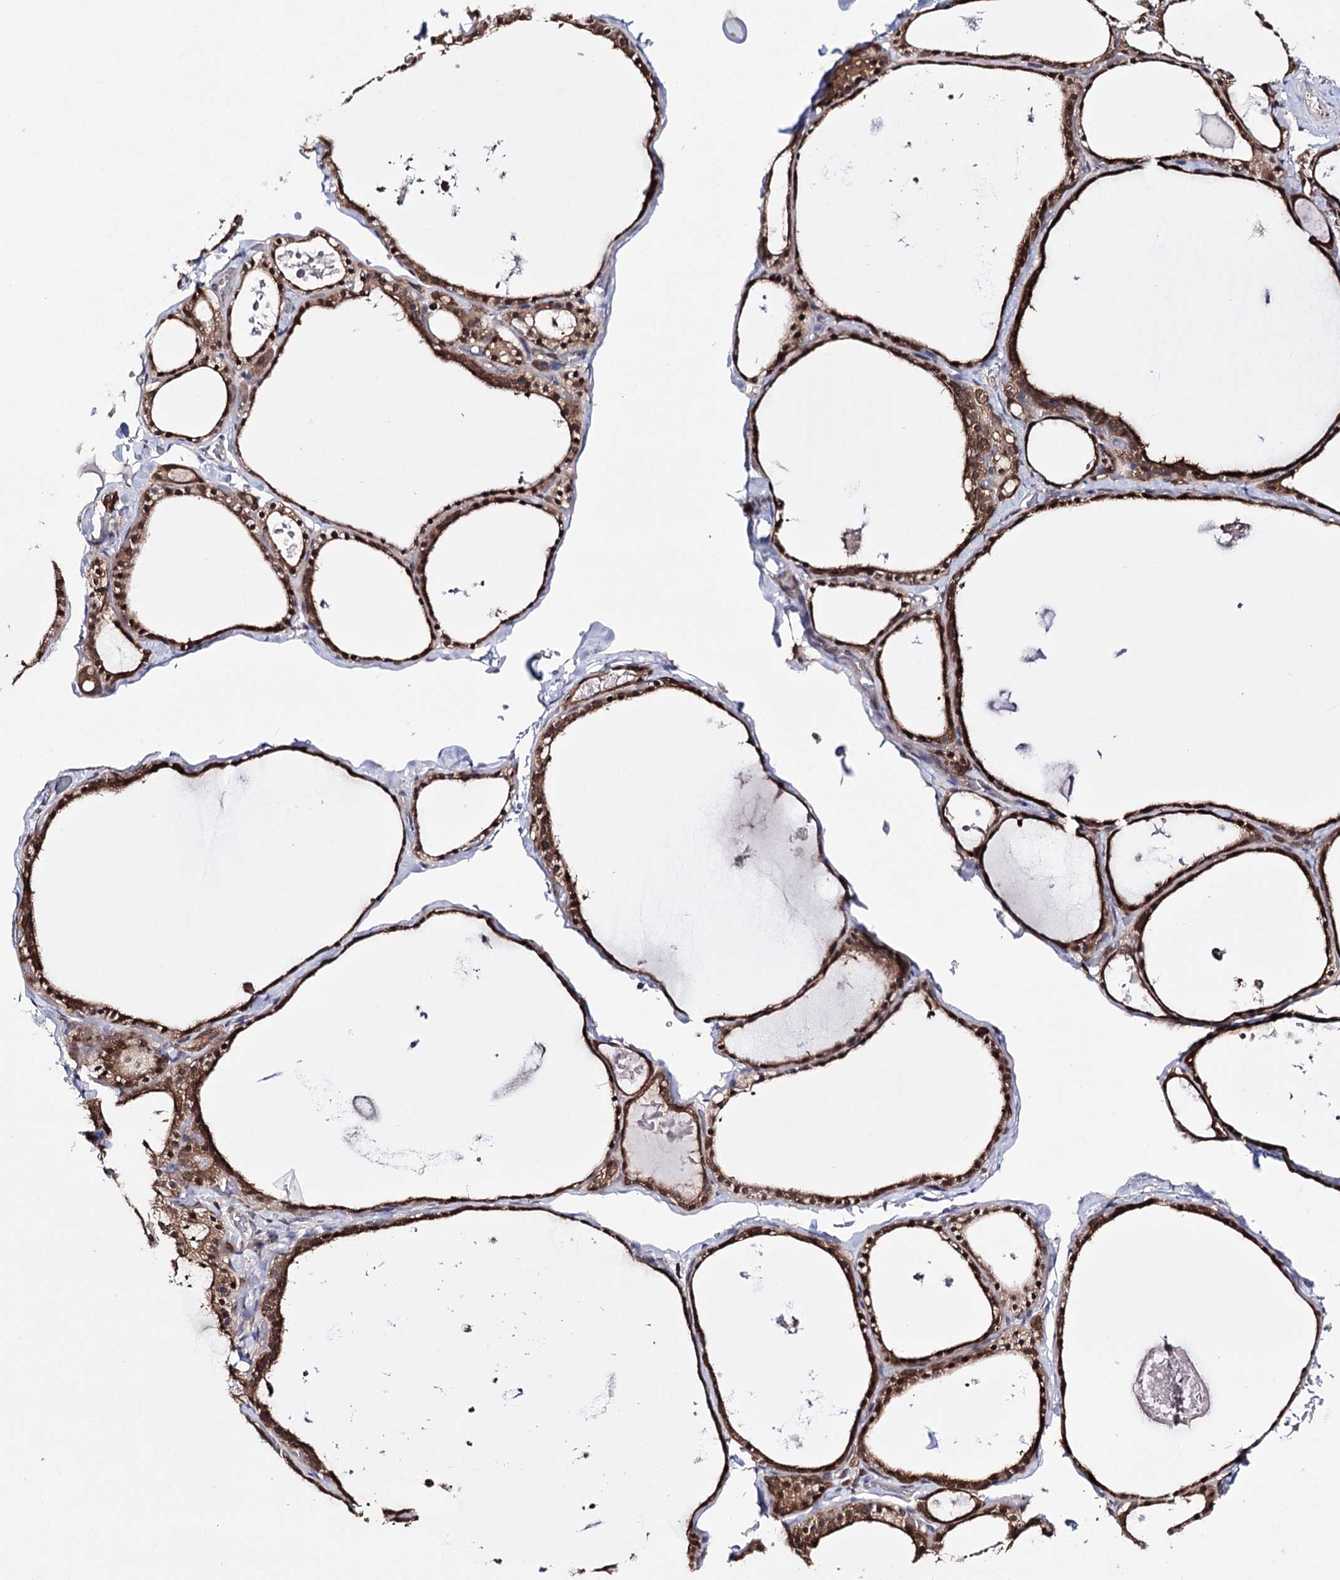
{"staining": {"intensity": "strong", "quantity": ">75%", "location": "cytoplasmic/membranous,nuclear"}, "tissue": "thyroid gland", "cell_type": "Glandular cells", "image_type": "normal", "snomed": [{"axis": "morphology", "description": "Normal tissue, NOS"}, {"axis": "topography", "description": "Thyroid gland"}], "caption": "Strong cytoplasmic/membranous,nuclear expression for a protein is identified in approximately >75% of glandular cells of unremarkable thyroid gland using IHC.", "gene": "PTER", "patient": {"sex": "male", "age": 56}}